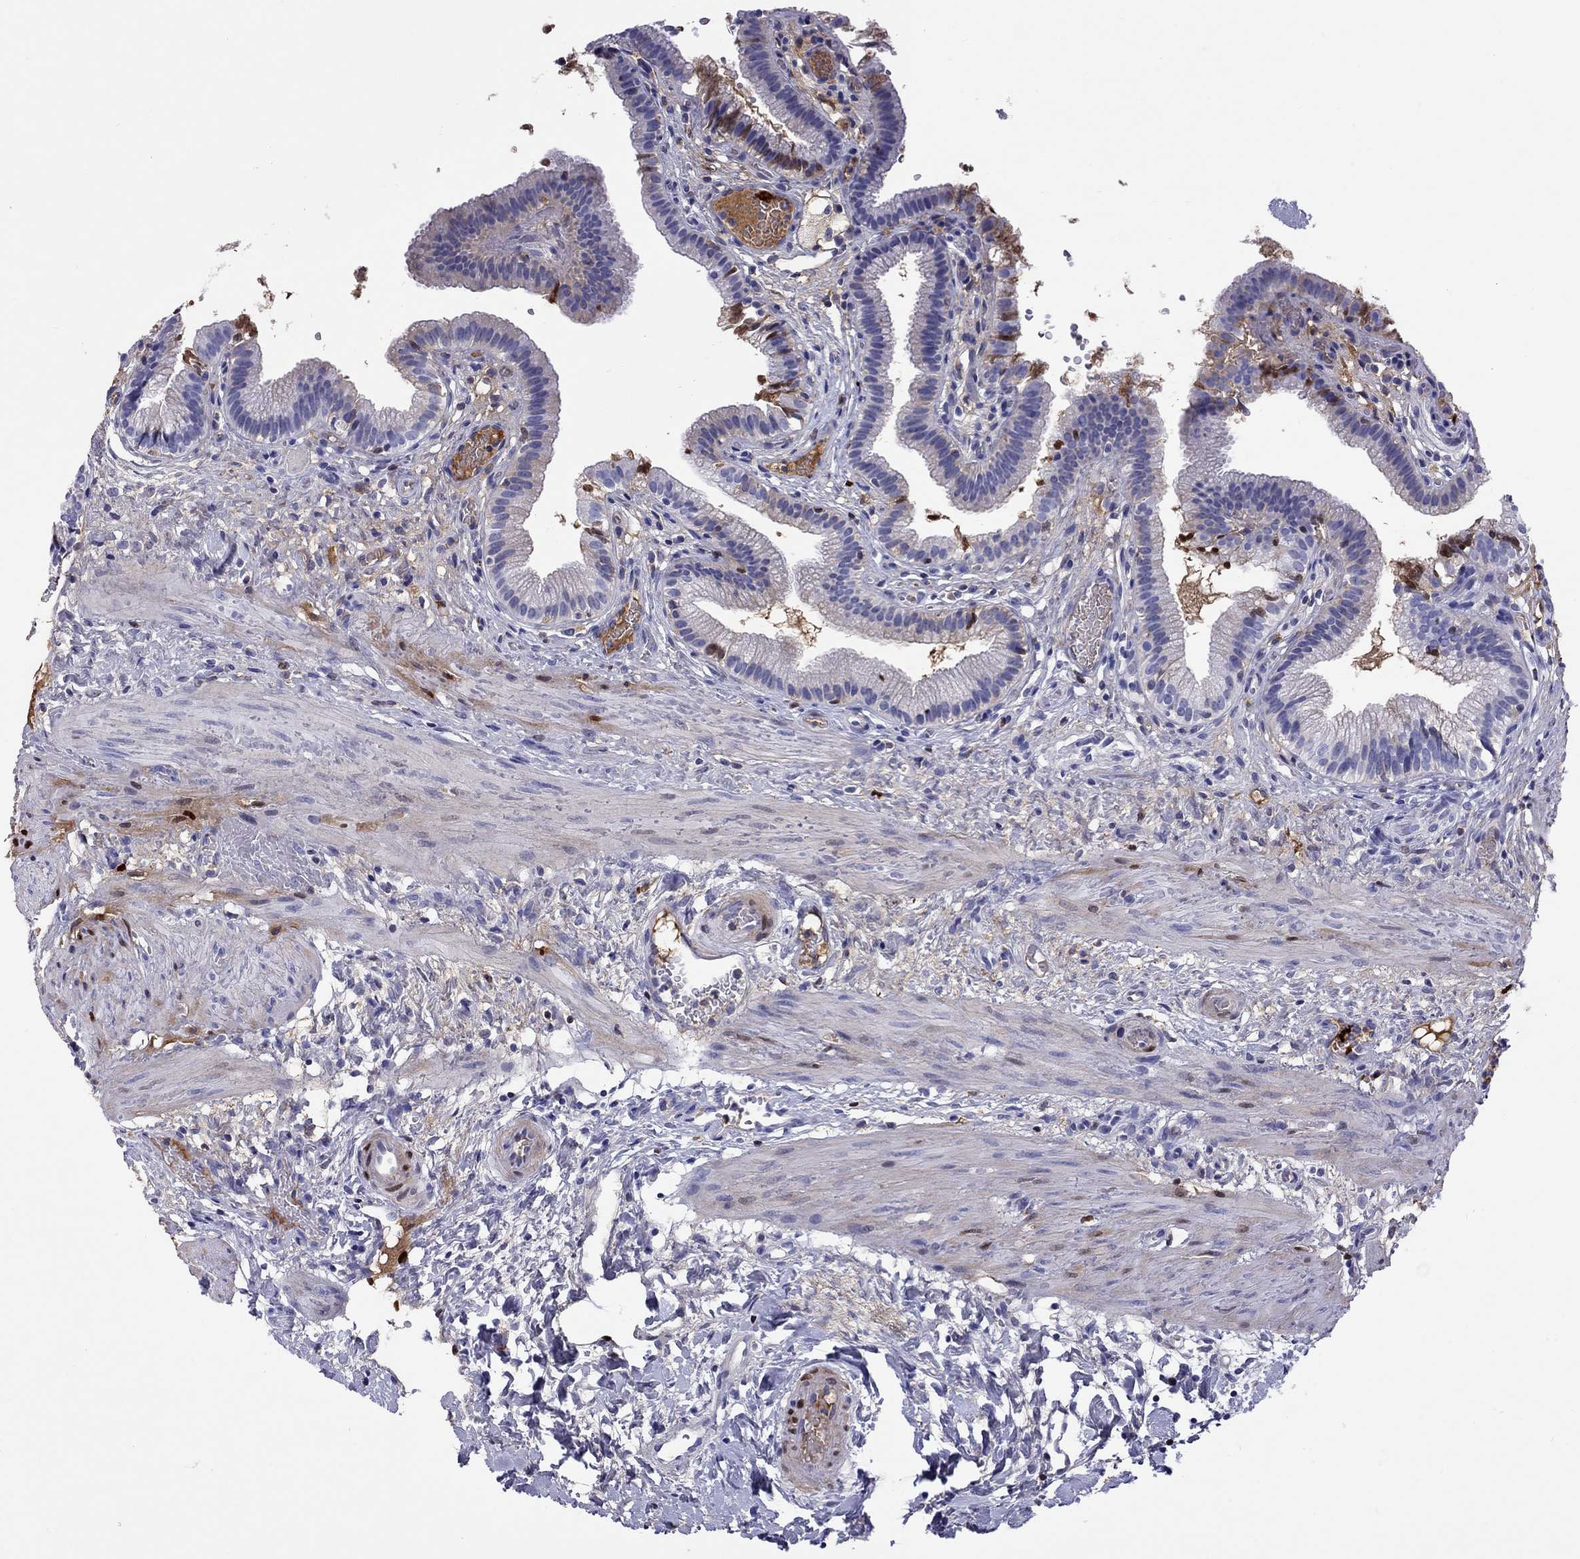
{"staining": {"intensity": "moderate", "quantity": "<25%", "location": "nuclear"}, "tissue": "gallbladder", "cell_type": "Glandular cells", "image_type": "normal", "snomed": [{"axis": "morphology", "description": "Normal tissue, NOS"}, {"axis": "topography", "description": "Gallbladder"}], "caption": "High-magnification brightfield microscopy of normal gallbladder stained with DAB (3,3'-diaminobenzidine) (brown) and counterstained with hematoxylin (blue). glandular cells exhibit moderate nuclear staining is present in about<25% of cells. The protein is stained brown, and the nuclei are stained in blue (DAB (3,3'-diaminobenzidine) IHC with brightfield microscopy, high magnification).", "gene": "SERPINA3", "patient": {"sex": "female", "age": 24}}